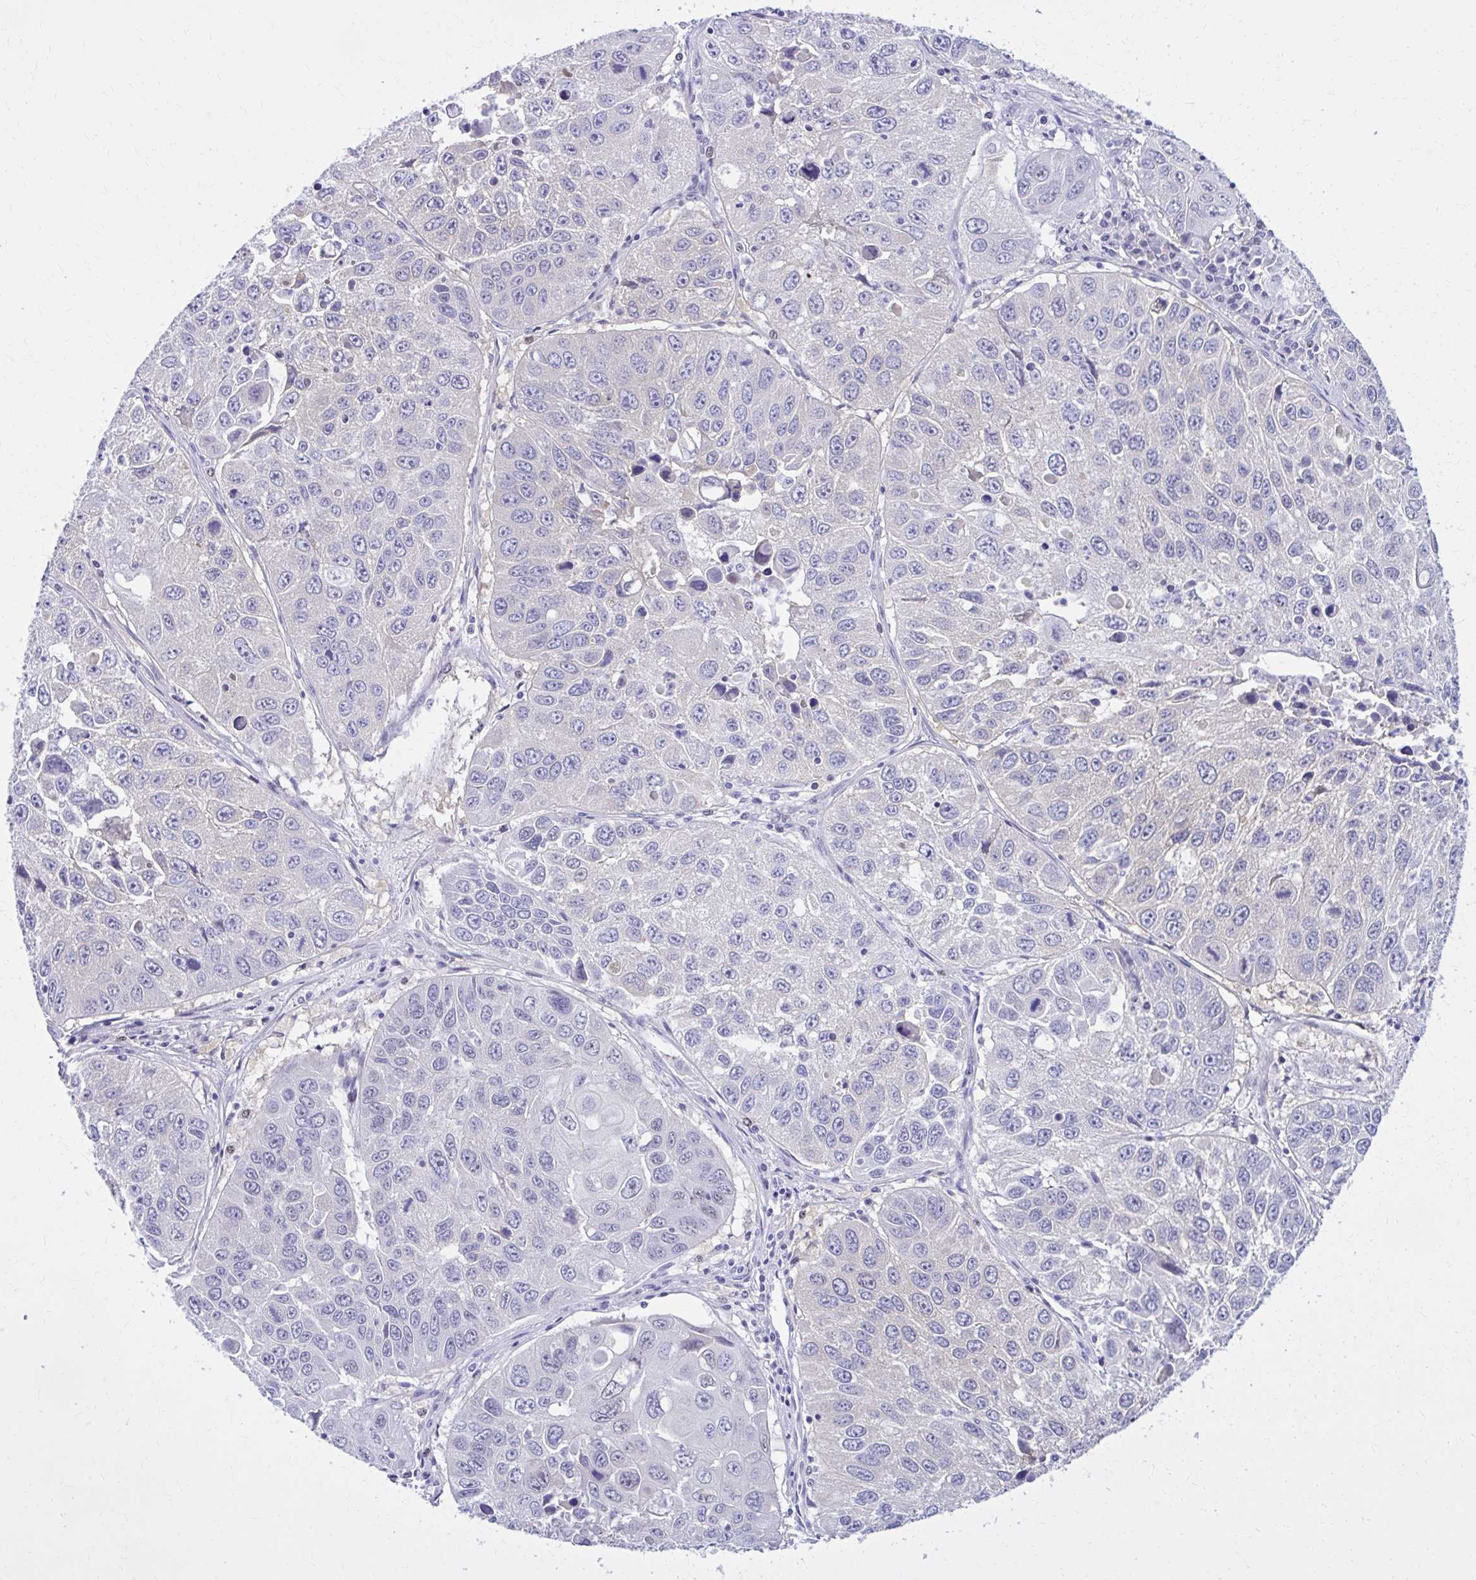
{"staining": {"intensity": "negative", "quantity": "none", "location": "none"}, "tissue": "lung cancer", "cell_type": "Tumor cells", "image_type": "cancer", "snomed": [{"axis": "morphology", "description": "Squamous cell carcinoma, NOS"}, {"axis": "topography", "description": "Lung"}], "caption": "This is an immunohistochemistry (IHC) photomicrograph of human lung cancer. There is no positivity in tumor cells.", "gene": "RASL11B", "patient": {"sex": "female", "age": 61}}